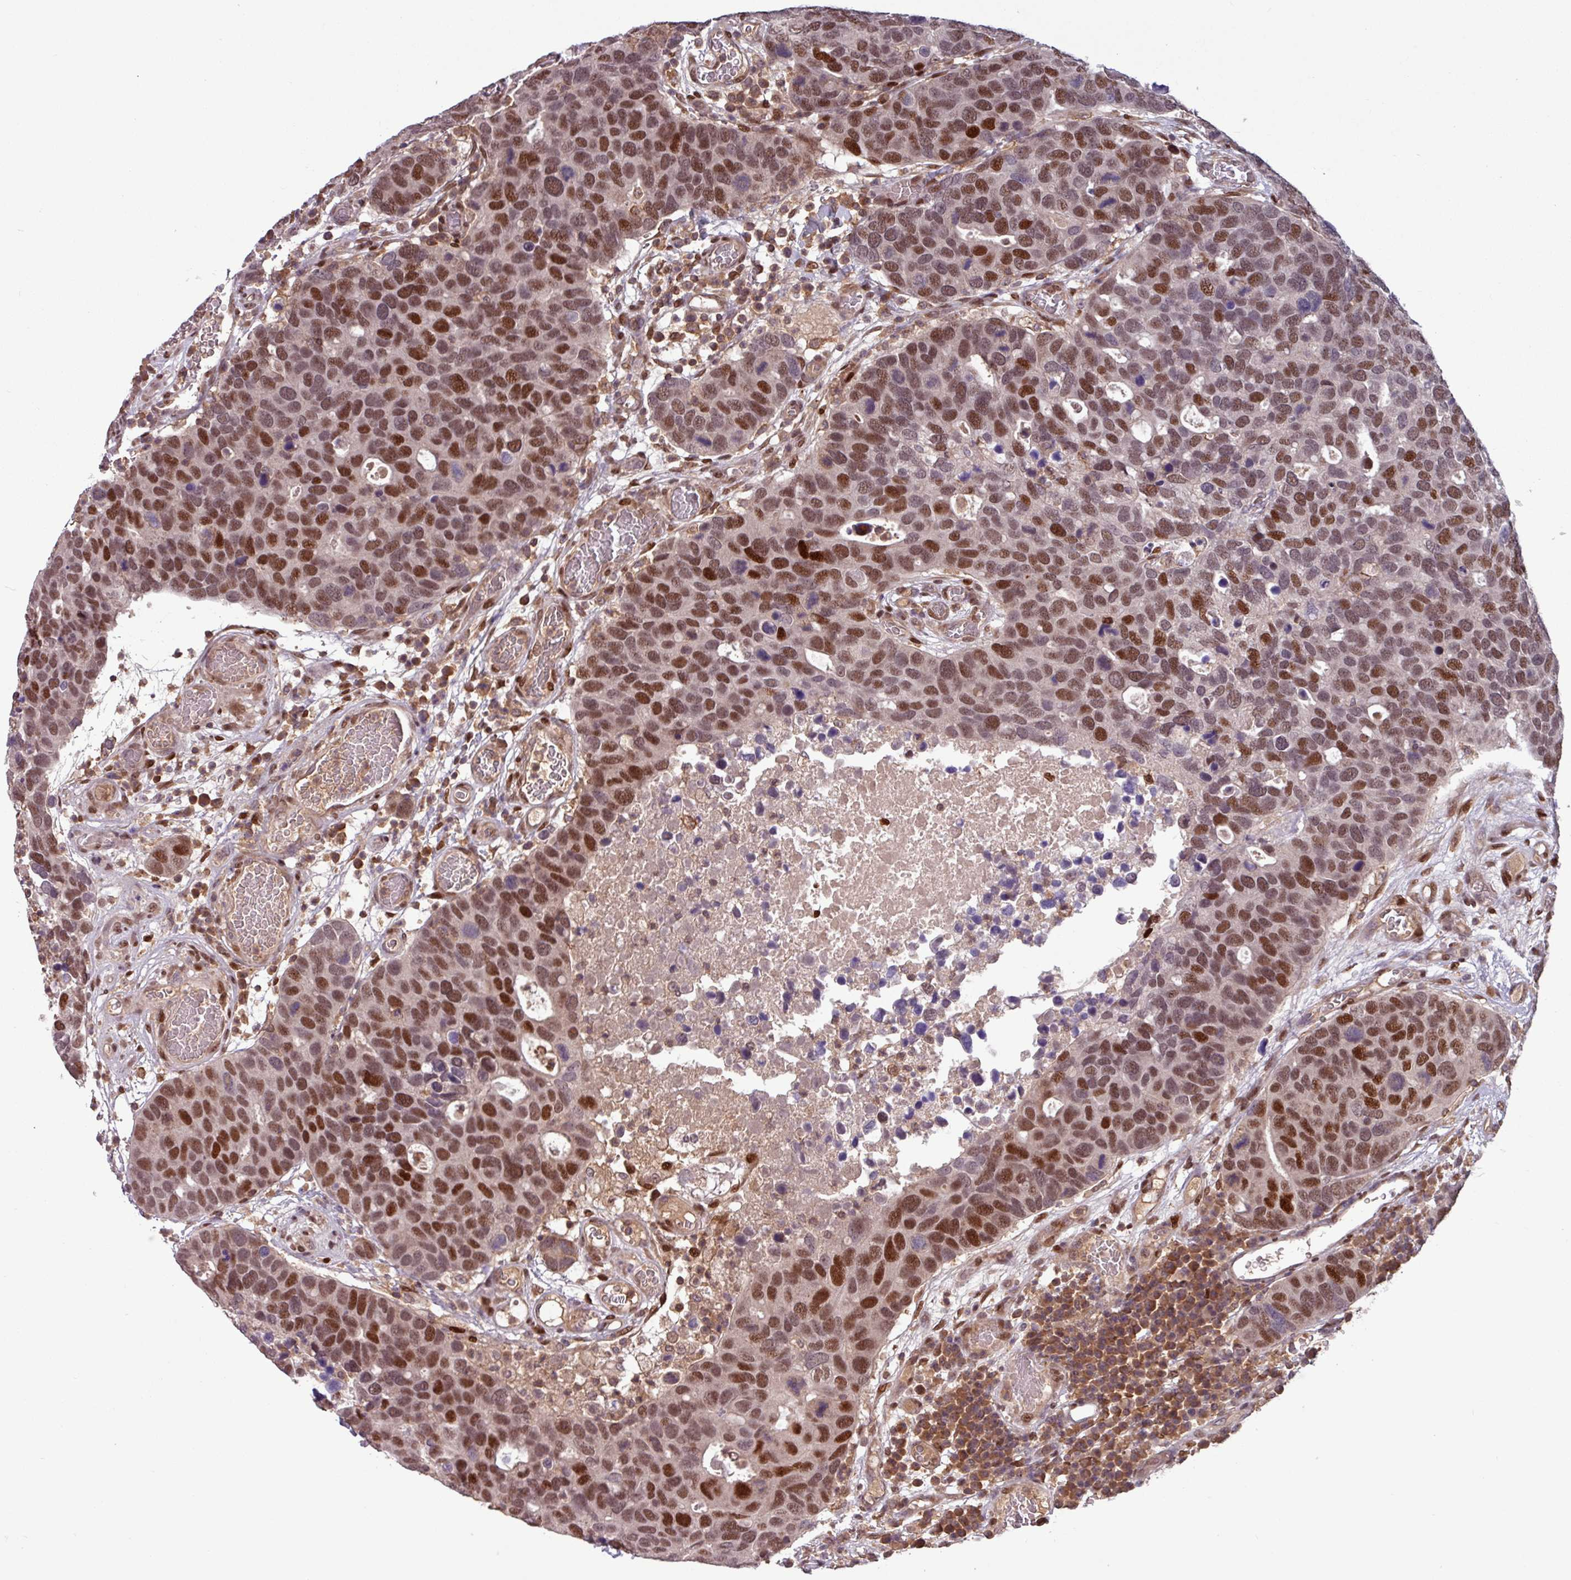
{"staining": {"intensity": "moderate", "quantity": ">75%", "location": "nuclear"}, "tissue": "breast cancer", "cell_type": "Tumor cells", "image_type": "cancer", "snomed": [{"axis": "morphology", "description": "Duct carcinoma"}, {"axis": "topography", "description": "Breast"}], "caption": "Immunohistochemical staining of breast cancer exhibits moderate nuclear protein expression in about >75% of tumor cells.", "gene": "PRRX1", "patient": {"sex": "female", "age": 83}}